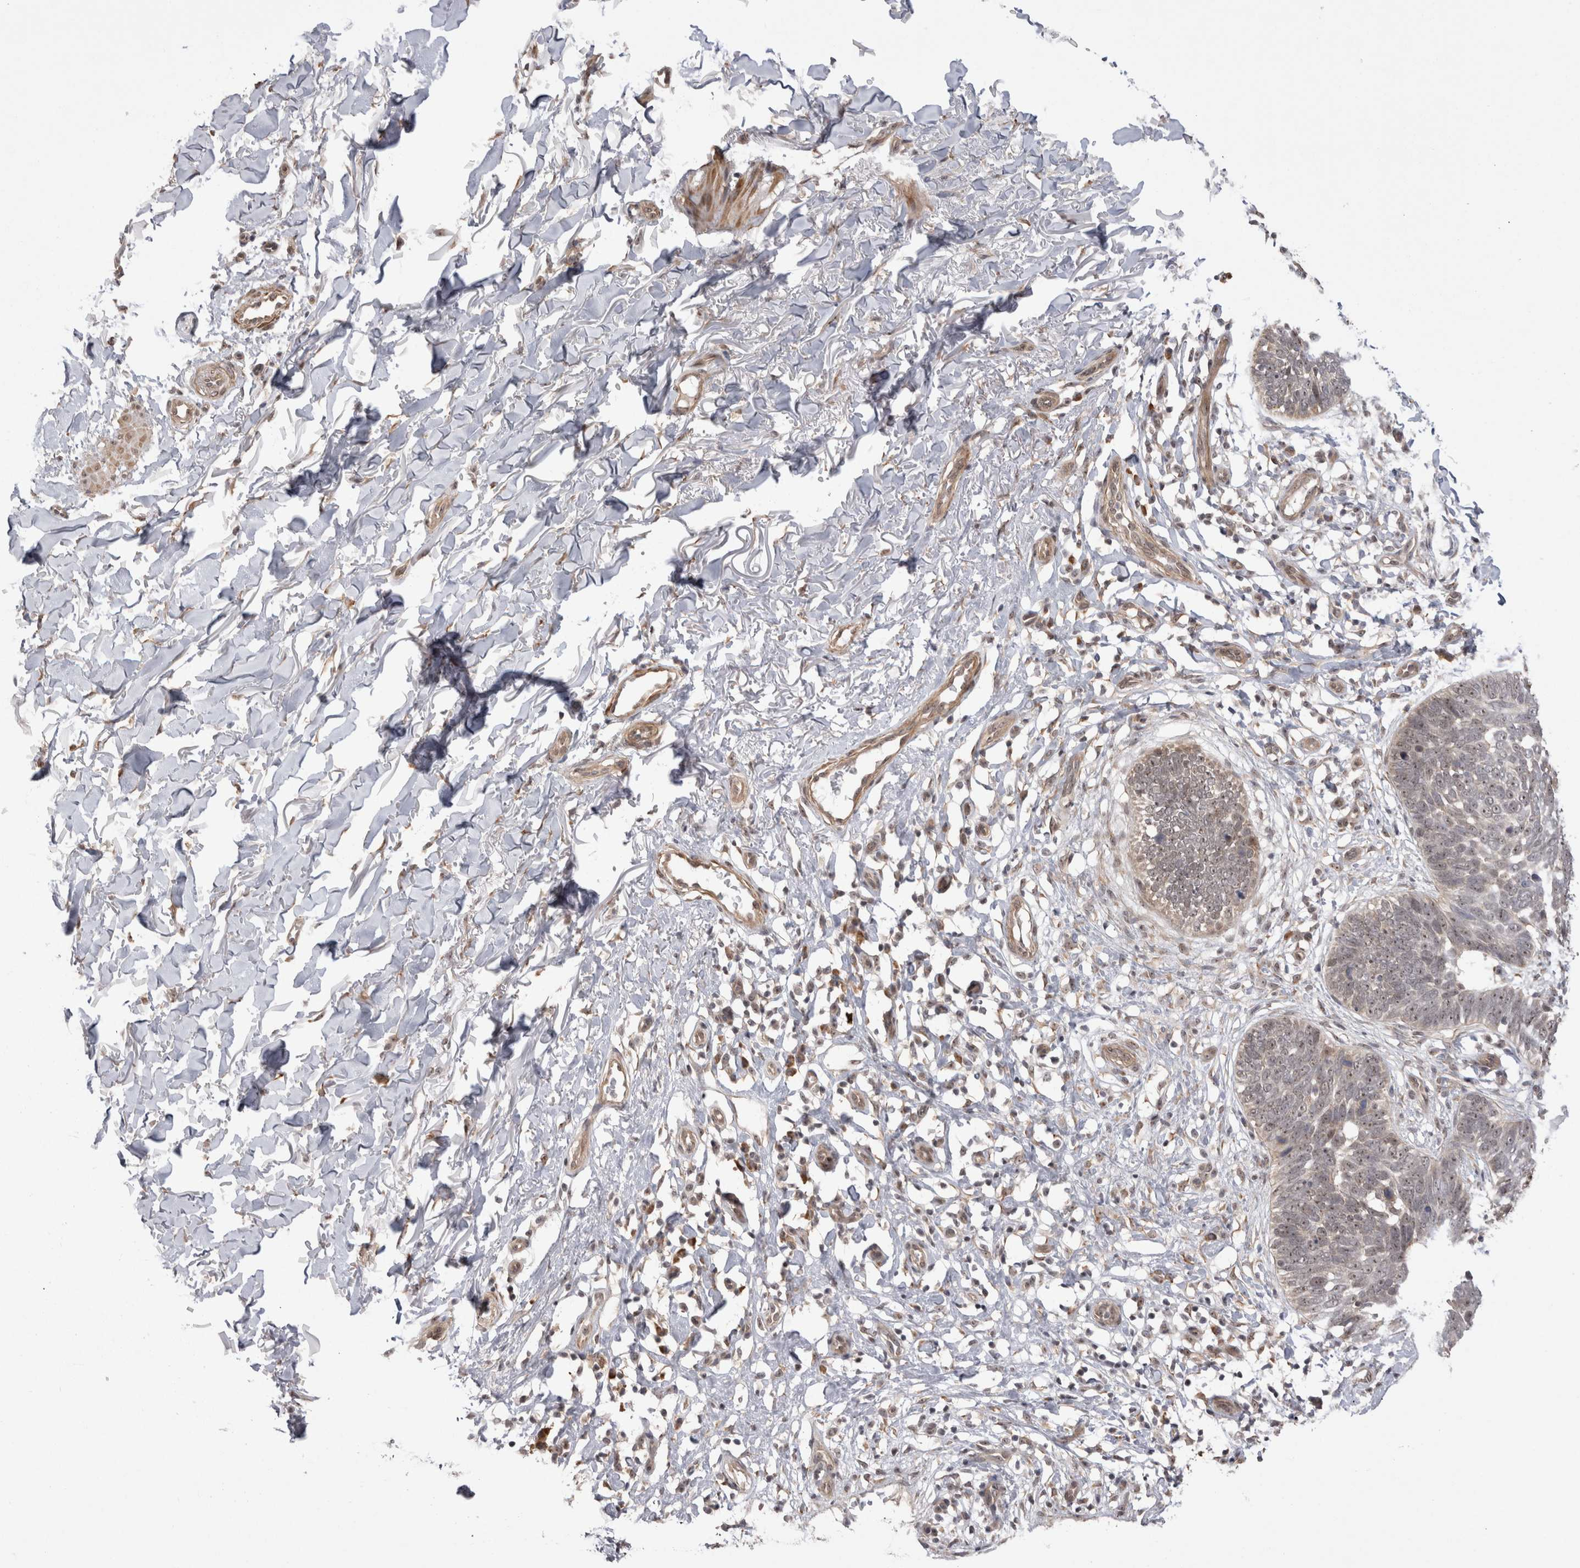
{"staining": {"intensity": "weak", "quantity": ">75%", "location": "nuclear"}, "tissue": "skin cancer", "cell_type": "Tumor cells", "image_type": "cancer", "snomed": [{"axis": "morphology", "description": "Normal tissue, NOS"}, {"axis": "morphology", "description": "Basal cell carcinoma"}, {"axis": "topography", "description": "Skin"}], "caption": "Basal cell carcinoma (skin) stained with IHC displays weak nuclear positivity in about >75% of tumor cells.", "gene": "EXOSC4", "patient": {"sex": "male", "age": 77}}